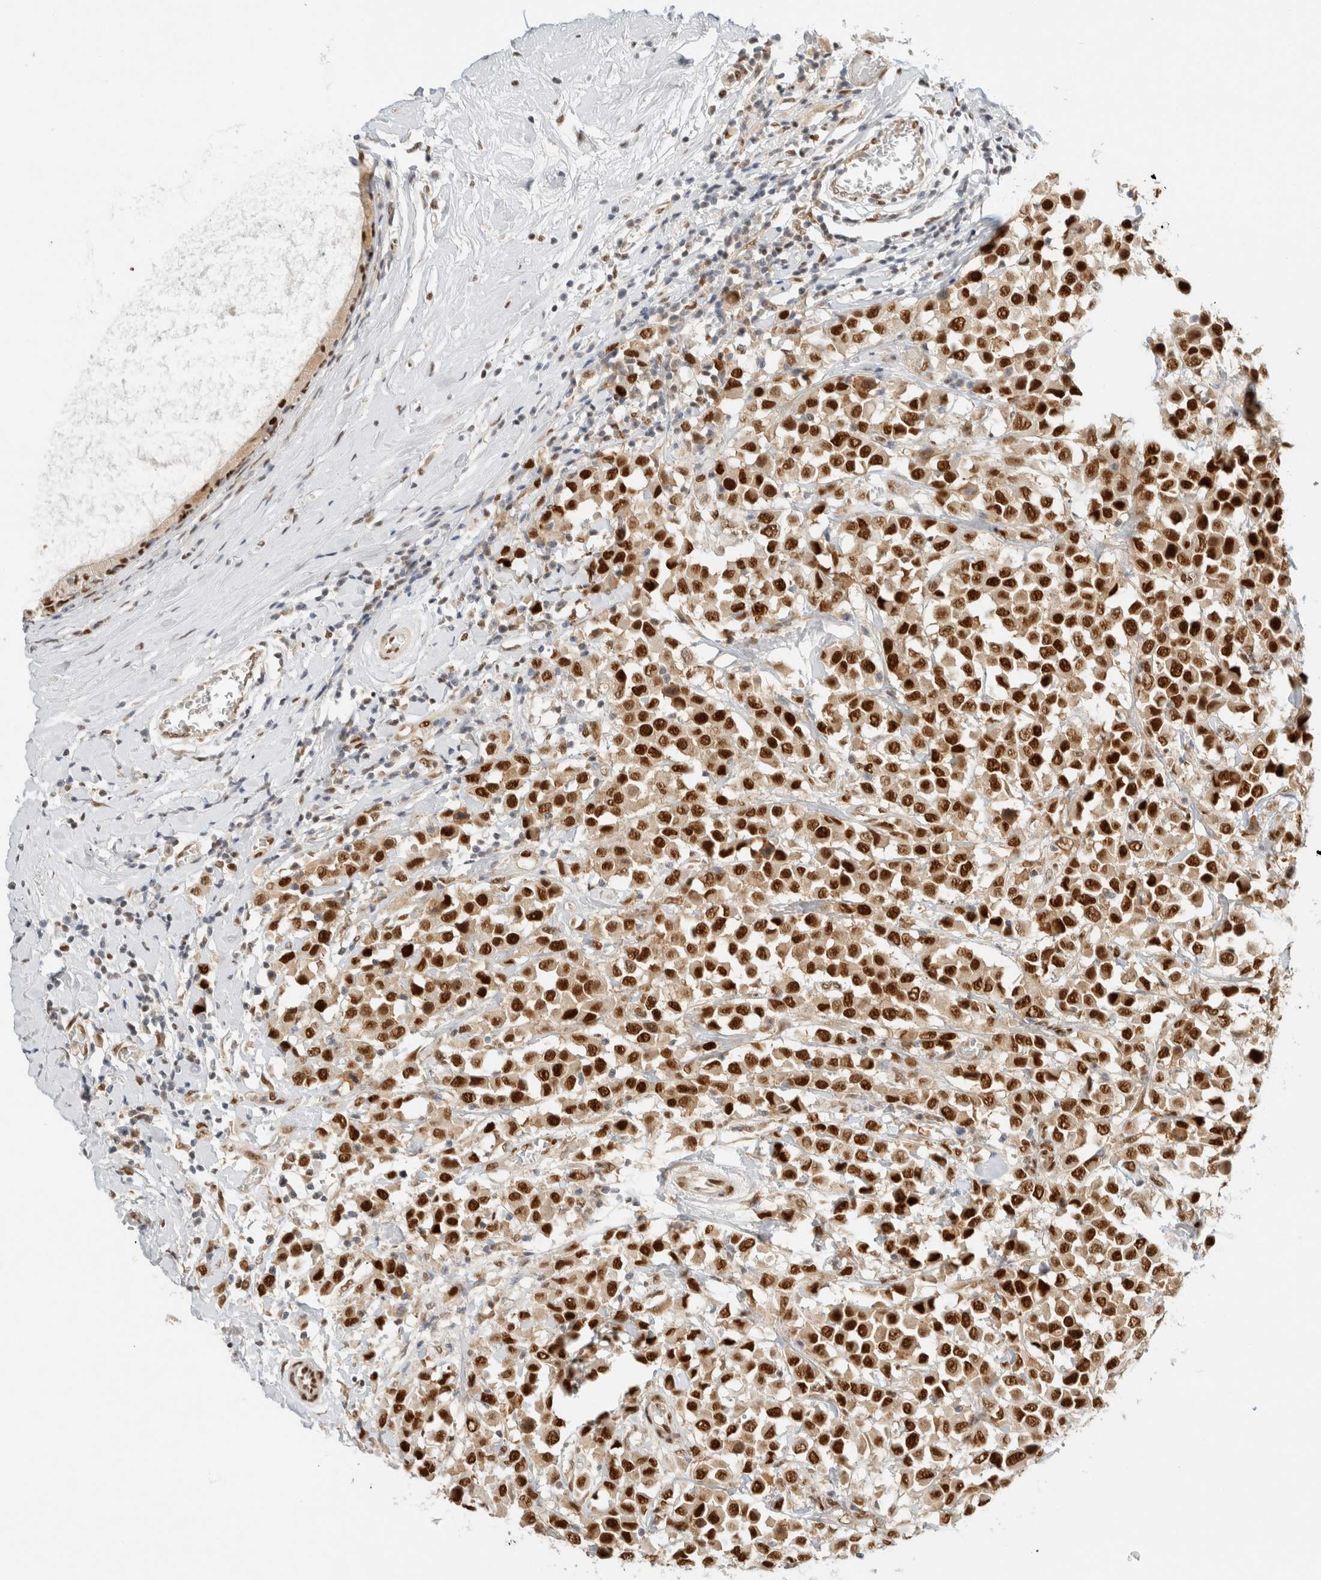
{"staining": {"intensity": "strong", "quantity": ">75%", "location": "nuclear"}, "tissue": "breast cancer", "cell_type": "Tumor cells", "image_type": "cancer", "snomed": [{"axis": "morphology", "description": "Duct carcinoma"}, {"axis": "topography", "description": "Breast"}], "caption": "The histopathology image shows immunohistochemical staining of breast invasive ductal carcinoma. There is strong nuclear expression is present in about >75% of tumor cells.", "gene": "ZNF768", "patient": {"sex": "female", "age": 61}}